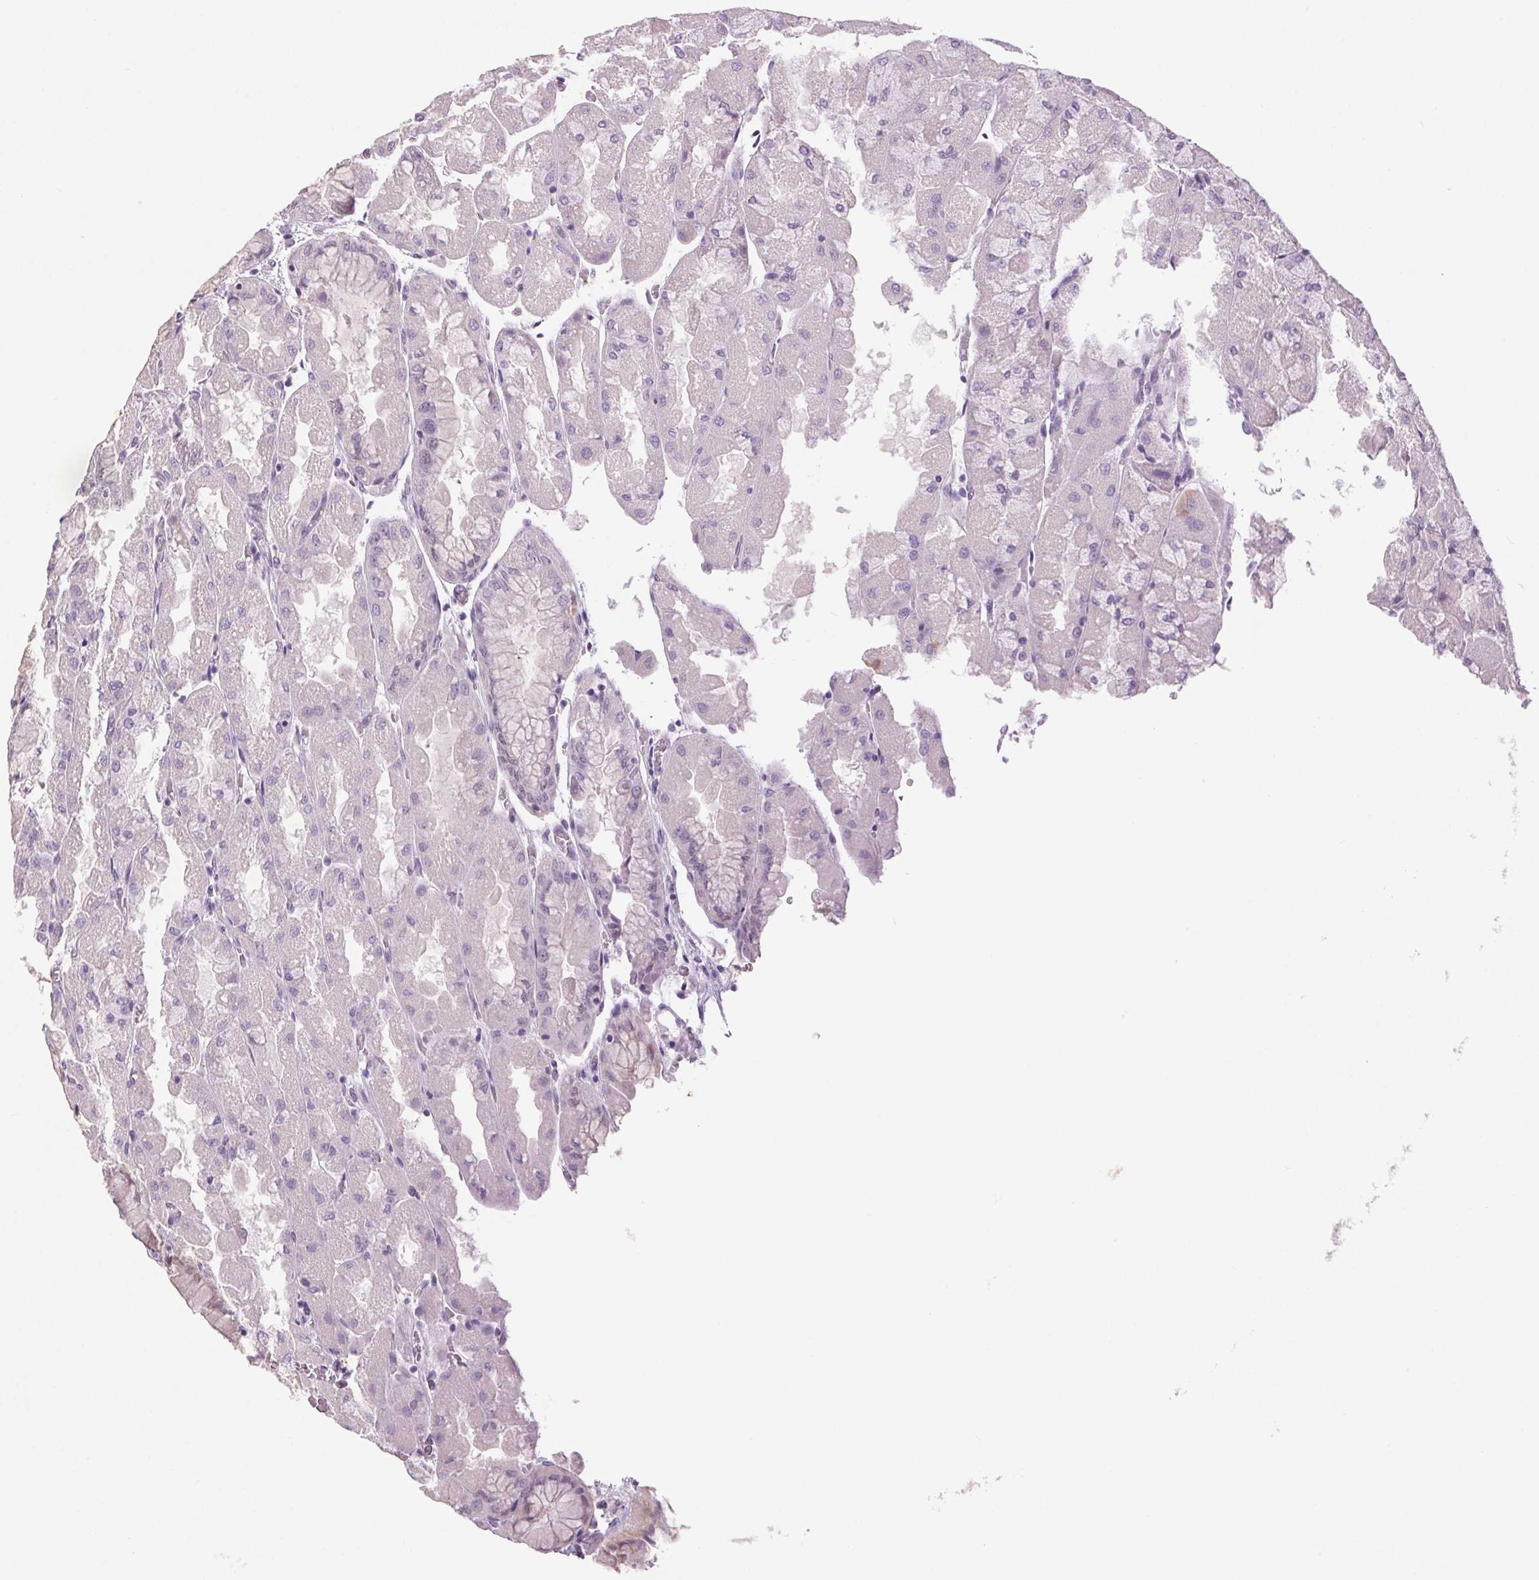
{"staining": {"intensity": "weak", "quantity": "<25%", "location": "cytoplasmic/membranous"}, "tissue": "stomach", "cell_type": "Glandular cells", "image_type": "normal", "snomed": [{"axis": "morphology", "description": "Normal tissue, NOS"}, {"axis": "topography", "description": "Stomach"}], "caption": "Glandular cells are negative for protein expression in benign human stomach. Nuclei are stained in blue.", "gene": "SLC6A19", "patient": {"sex": "female", "age": 61}}